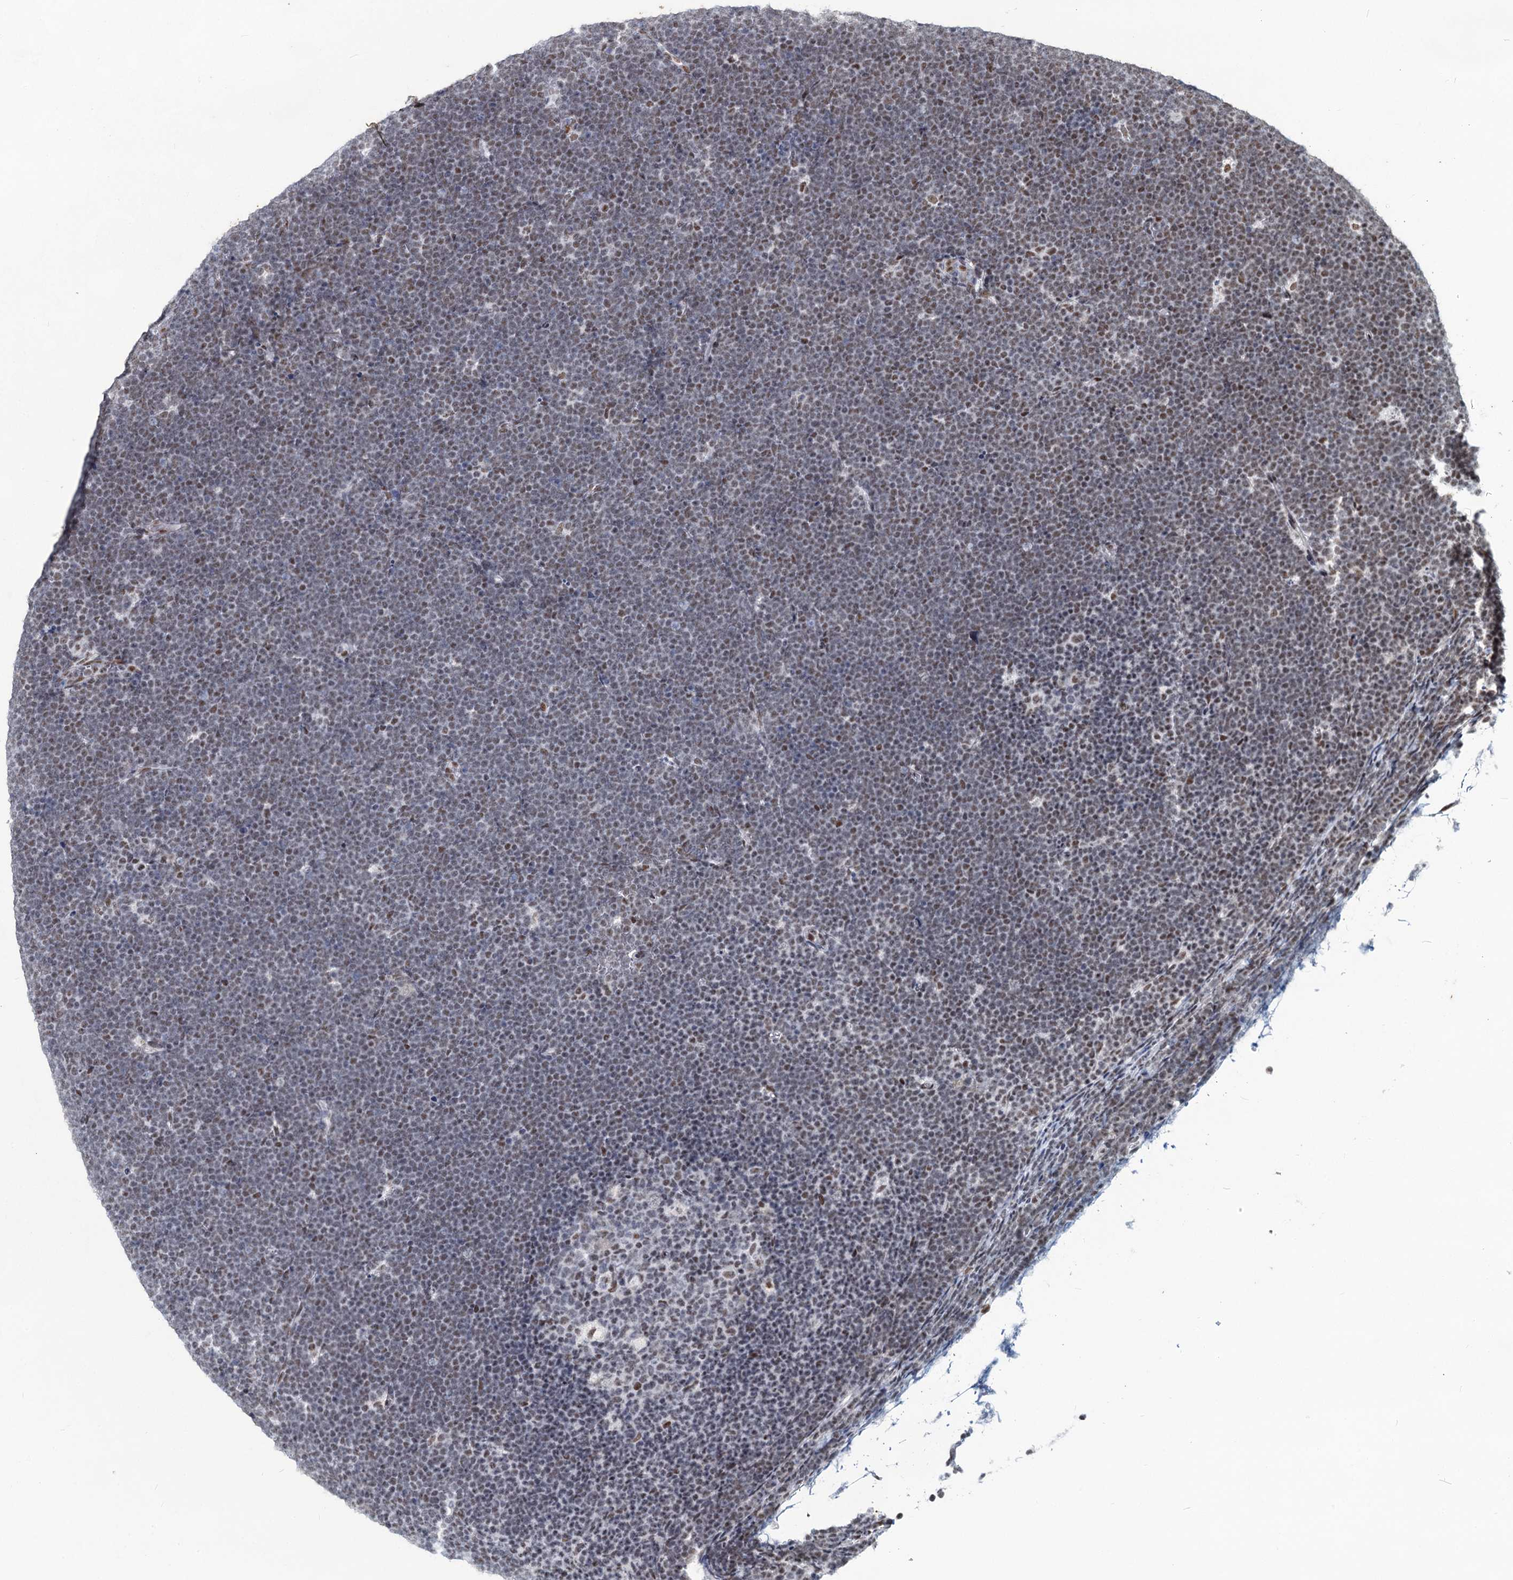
{"staining": {"intensity": "weak", "quantity": "25%-75%", "location": "nuclear"}, "tissue": "lymphoma", "cell_type": "Tumor cells", "image_type": "cancer", "snomed": [{"axis": "morphology", "description": "Malignant lymphoma, non-Hodgkin's type, High grade"}, {"axis": "topography", "description": "Lymph node"}], "caption": "Weak nuclear protein positivity is identified in approximately 25%-75% of tumor cells in high-grade malignant lymphoma, non-Hodgkin's type.", "gene": "METTL14", "patient": {"sex": "male", "age": 13}}